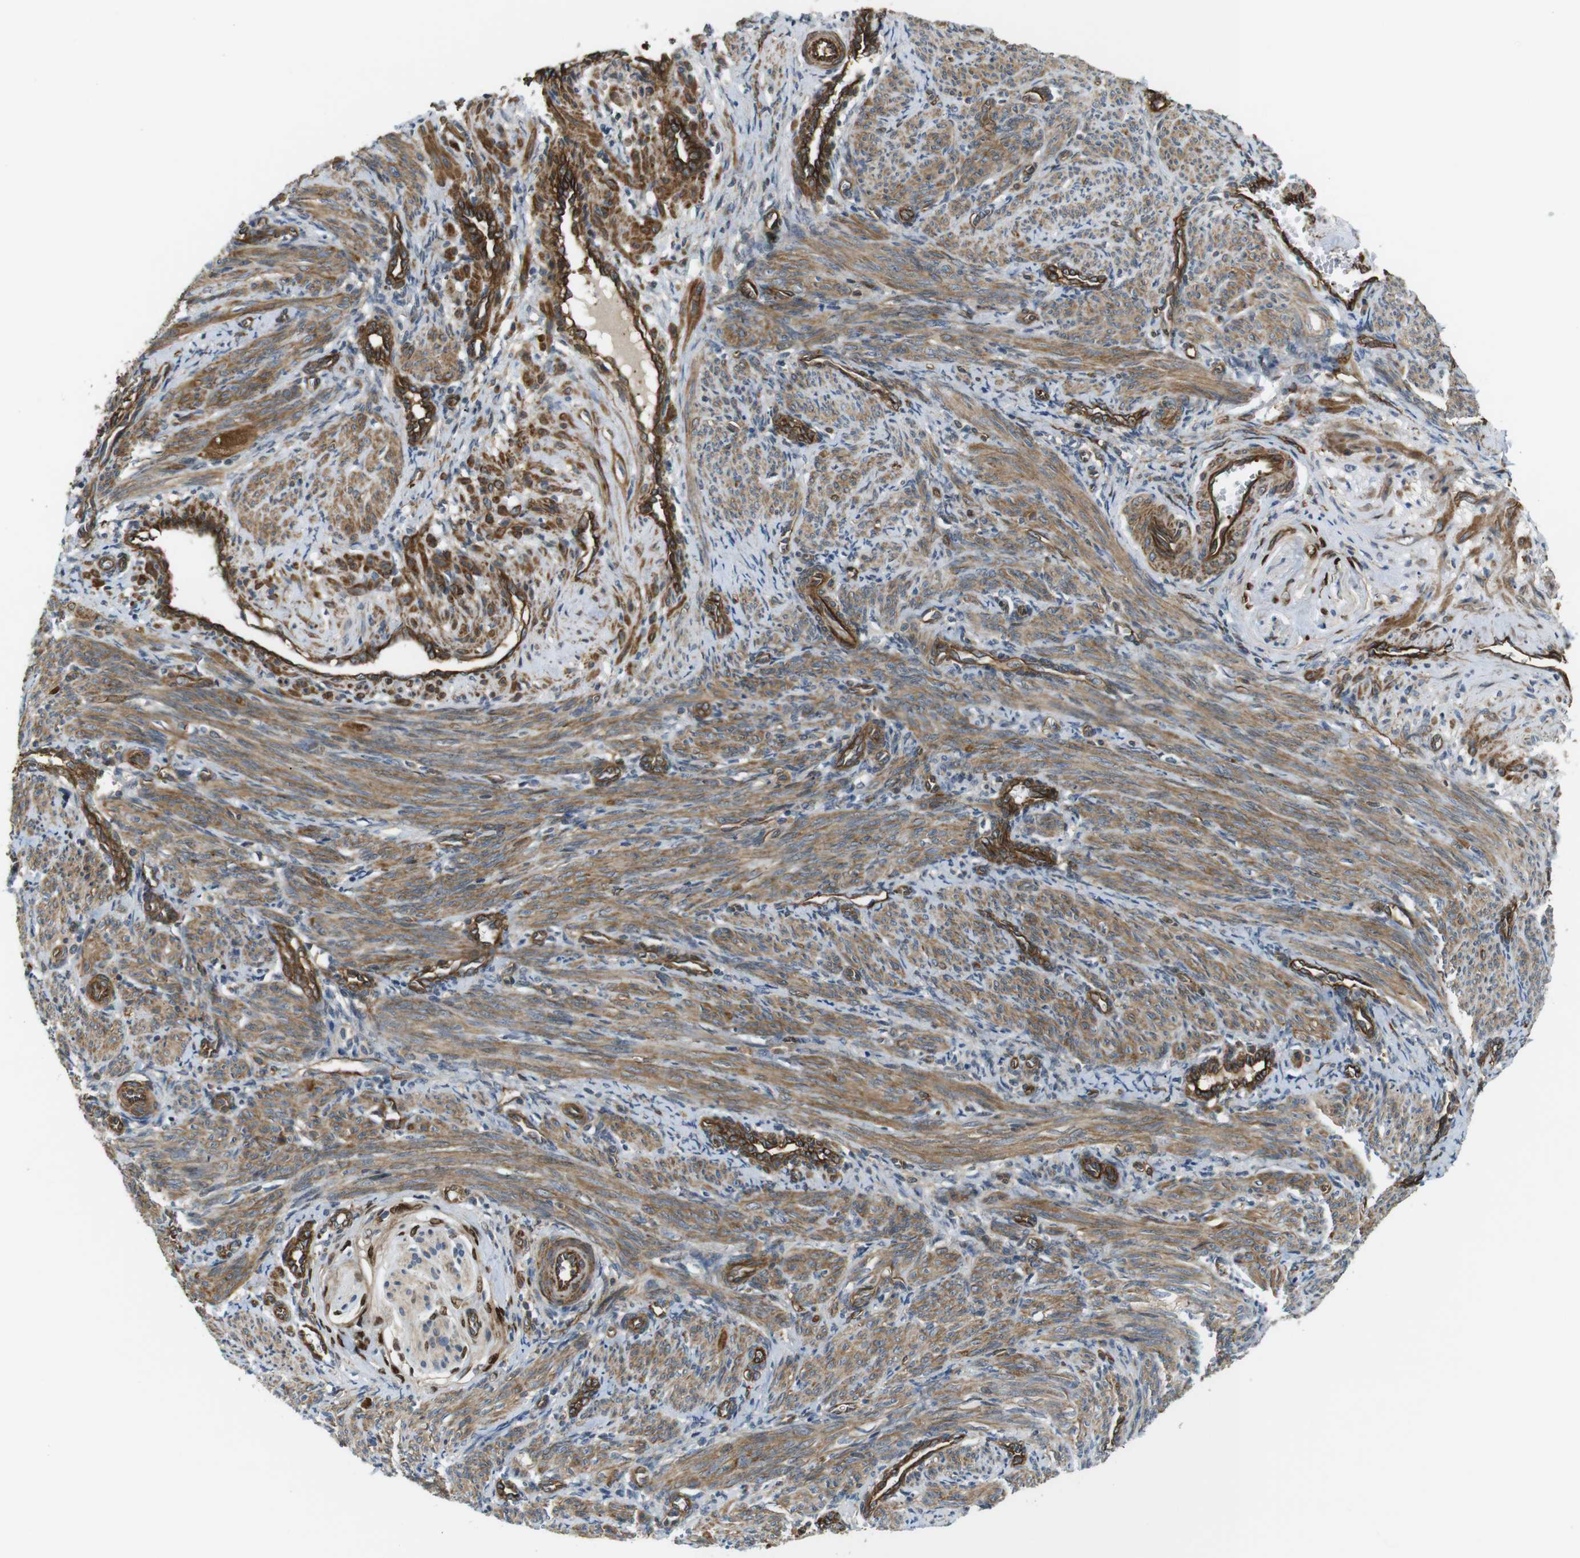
{"staining": {"intensity": "moderate", "quantity": ">75%", "location": "cytoplasmic/membranous"}, "tissue": "smooth muscle", "cell_type": "Smooth muscle cells", "image_type": "normal", "snomed": [{"axis": "morphology", "description": "Normal tissue, NOS"}, {"axis": "topography", "description": "Endometrium"}], "caption": "About >75% of smooth muscle cells in benign human smooth muscle demonstrate moderate cytoplasmic/membranous protein staining as visualized by brown immunohistochemical staining.", "gene": "TSC1", "patient": {"sex": "female", "age": 33}}